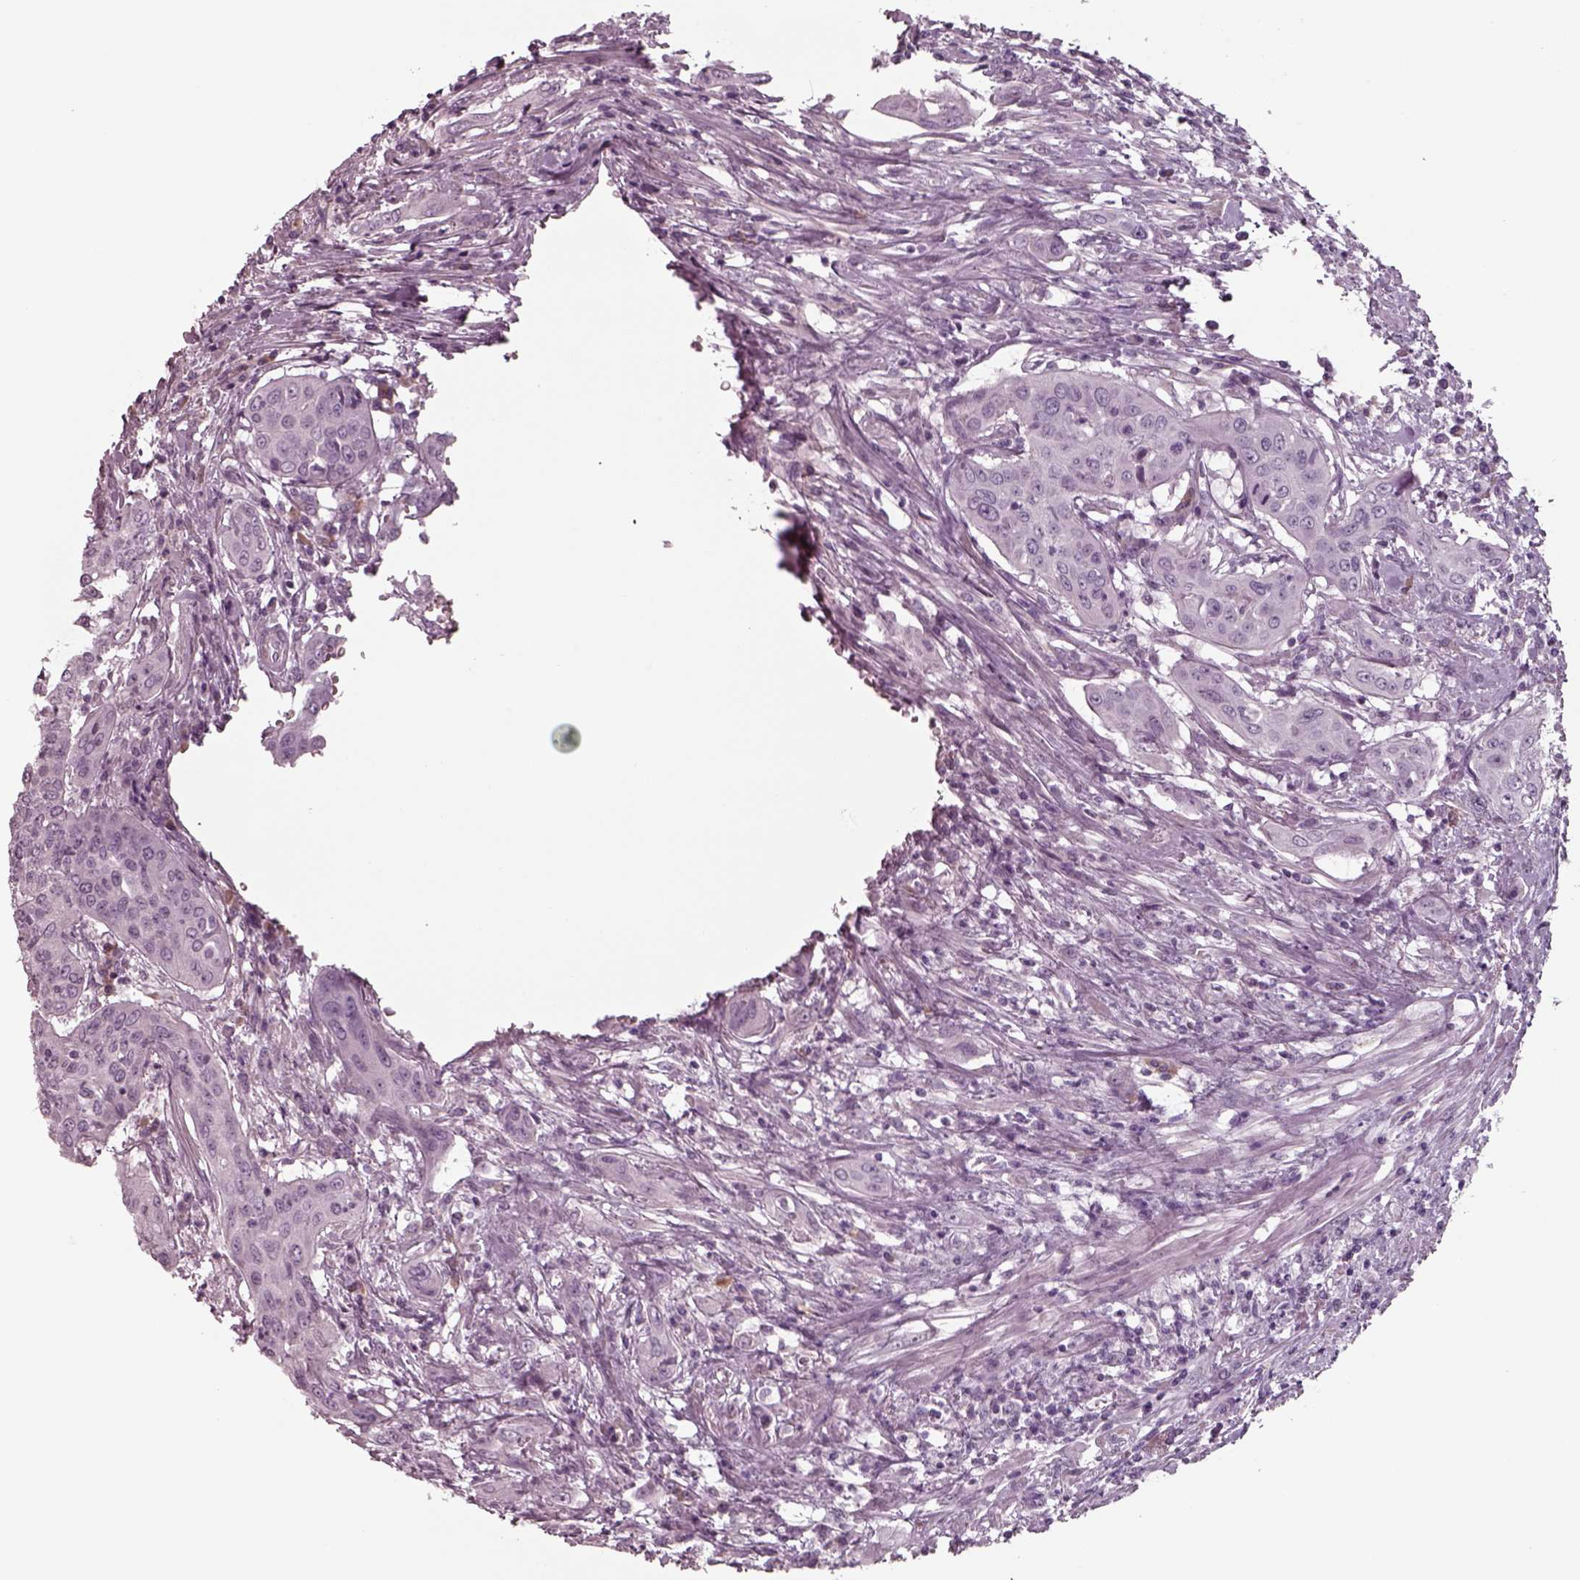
{"staining": {"intensity": "negative", "quantity": "none", "location": "none"}, "tissue": "urothelial cancer", "cell_type": "Tumor cells", "image_type": "cancer", "snomed": [{"axis": "morphology", "description": "Urothelial carcinoma, High grade"}, {"axis": "topography", "description": "Urinary bladder"}], "caption": "Tumor cells are negative for brown protein staining in urothelial carcinoma (high-grade).", "gene": "SEPTIN14", "patient": {"sex": "male", "age": 82}}